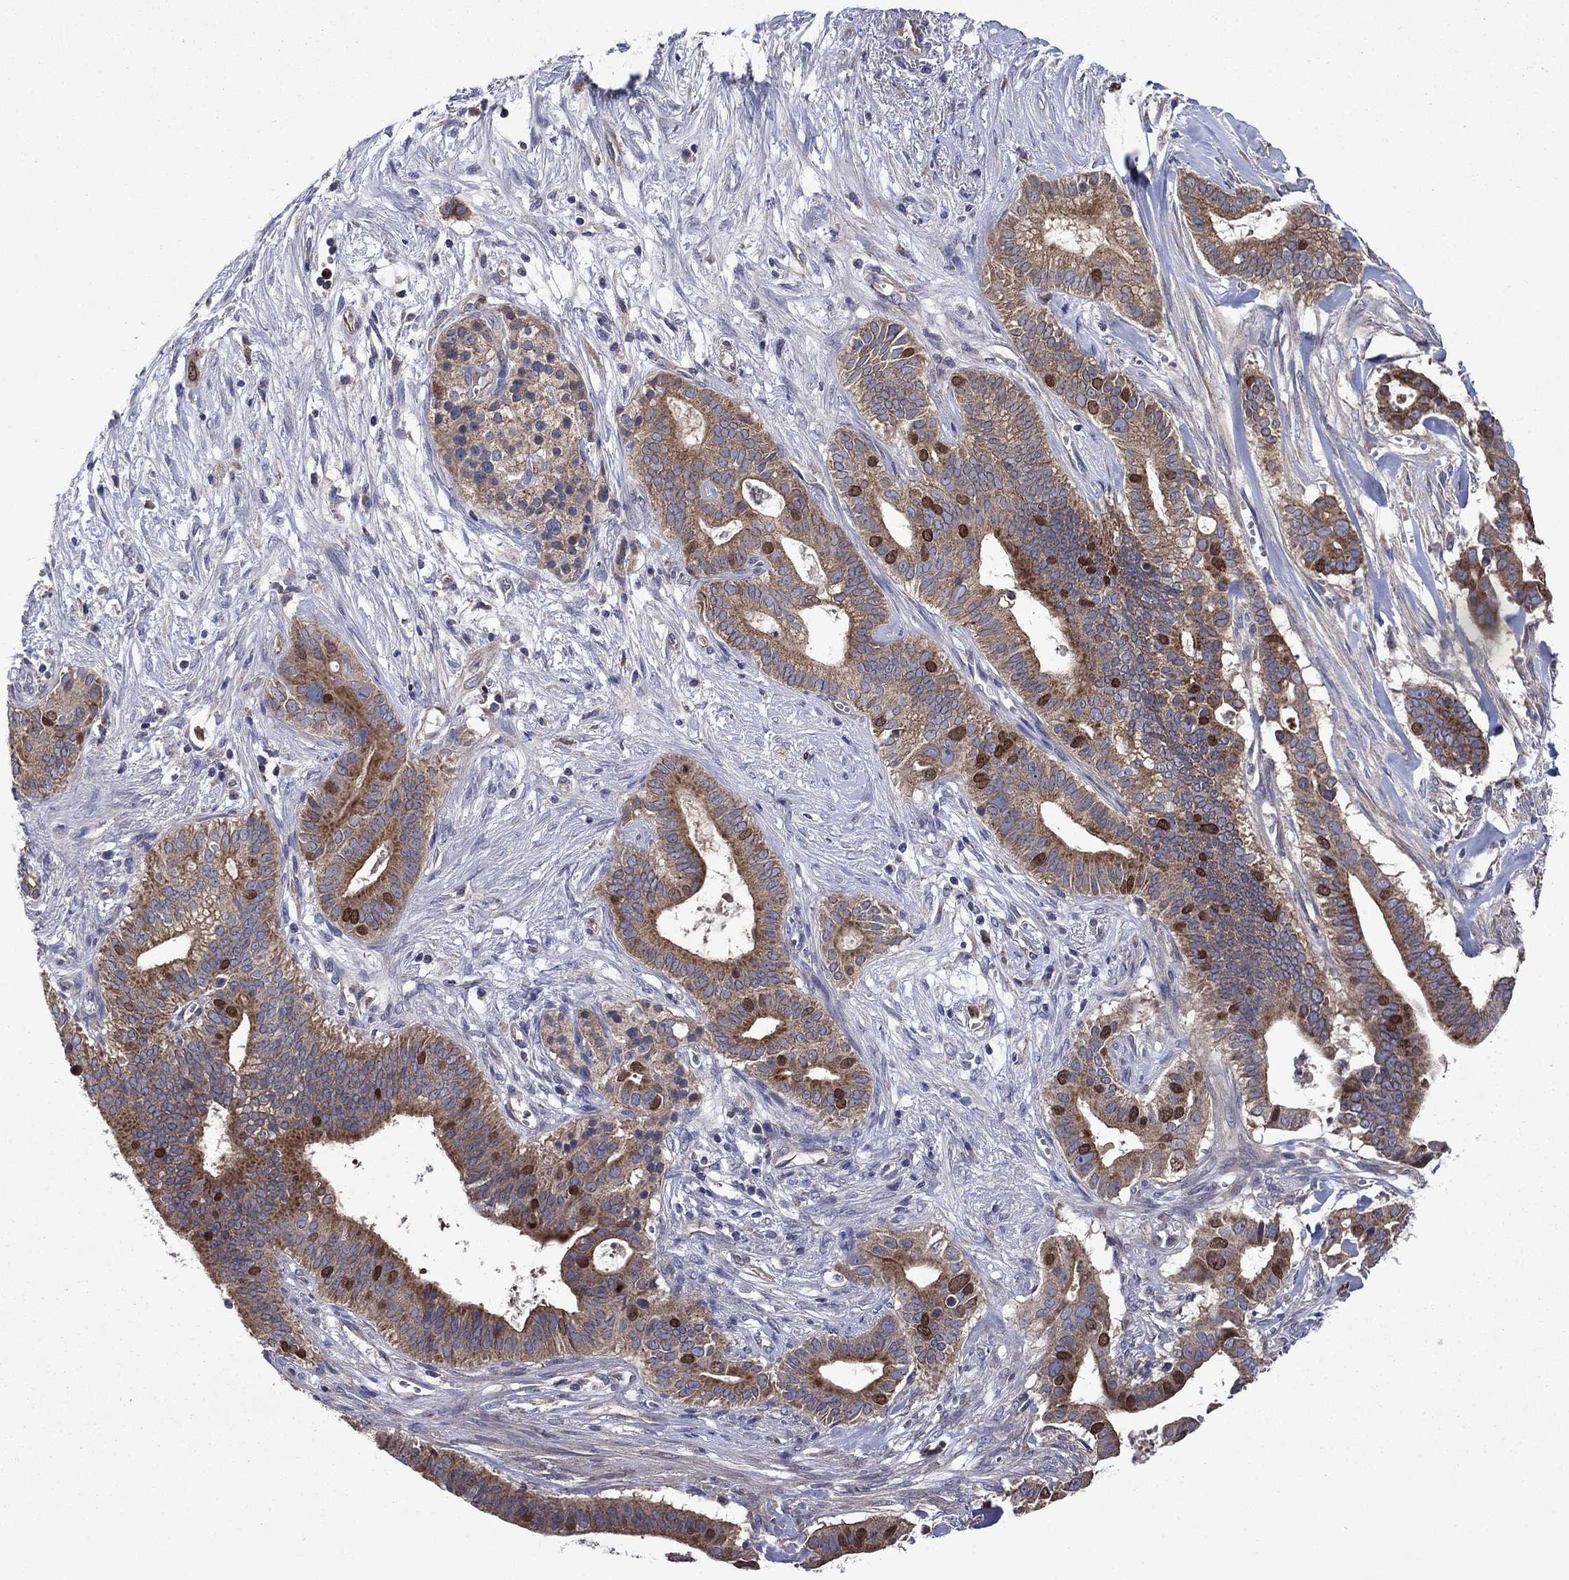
{"staining": {"intensity": "strong", "quantity": "<25%", "location": "cytoplasmic/membranous,nuclear"}, "tissue": "pancreatic cancer", "cell_type": "Tumor cells", "image_type": "cancer", "snomed": [{"axis": "morphology", "description": "Adenocarcinoma, NOS"}, {"axis": "topography", "description": "Pancreas"}], "caption": "High-magnification brightfield microscopy of pancreatic cancer stained with DAB (brown) and counterstained with hematoxylin (blue). tumor cells exhibit strong cytoplasmic/membranous and nuclear positivity is seen in about<25% of cells.", "gene": "KIF22", "patient": {"sex": "male", "age": 61}}